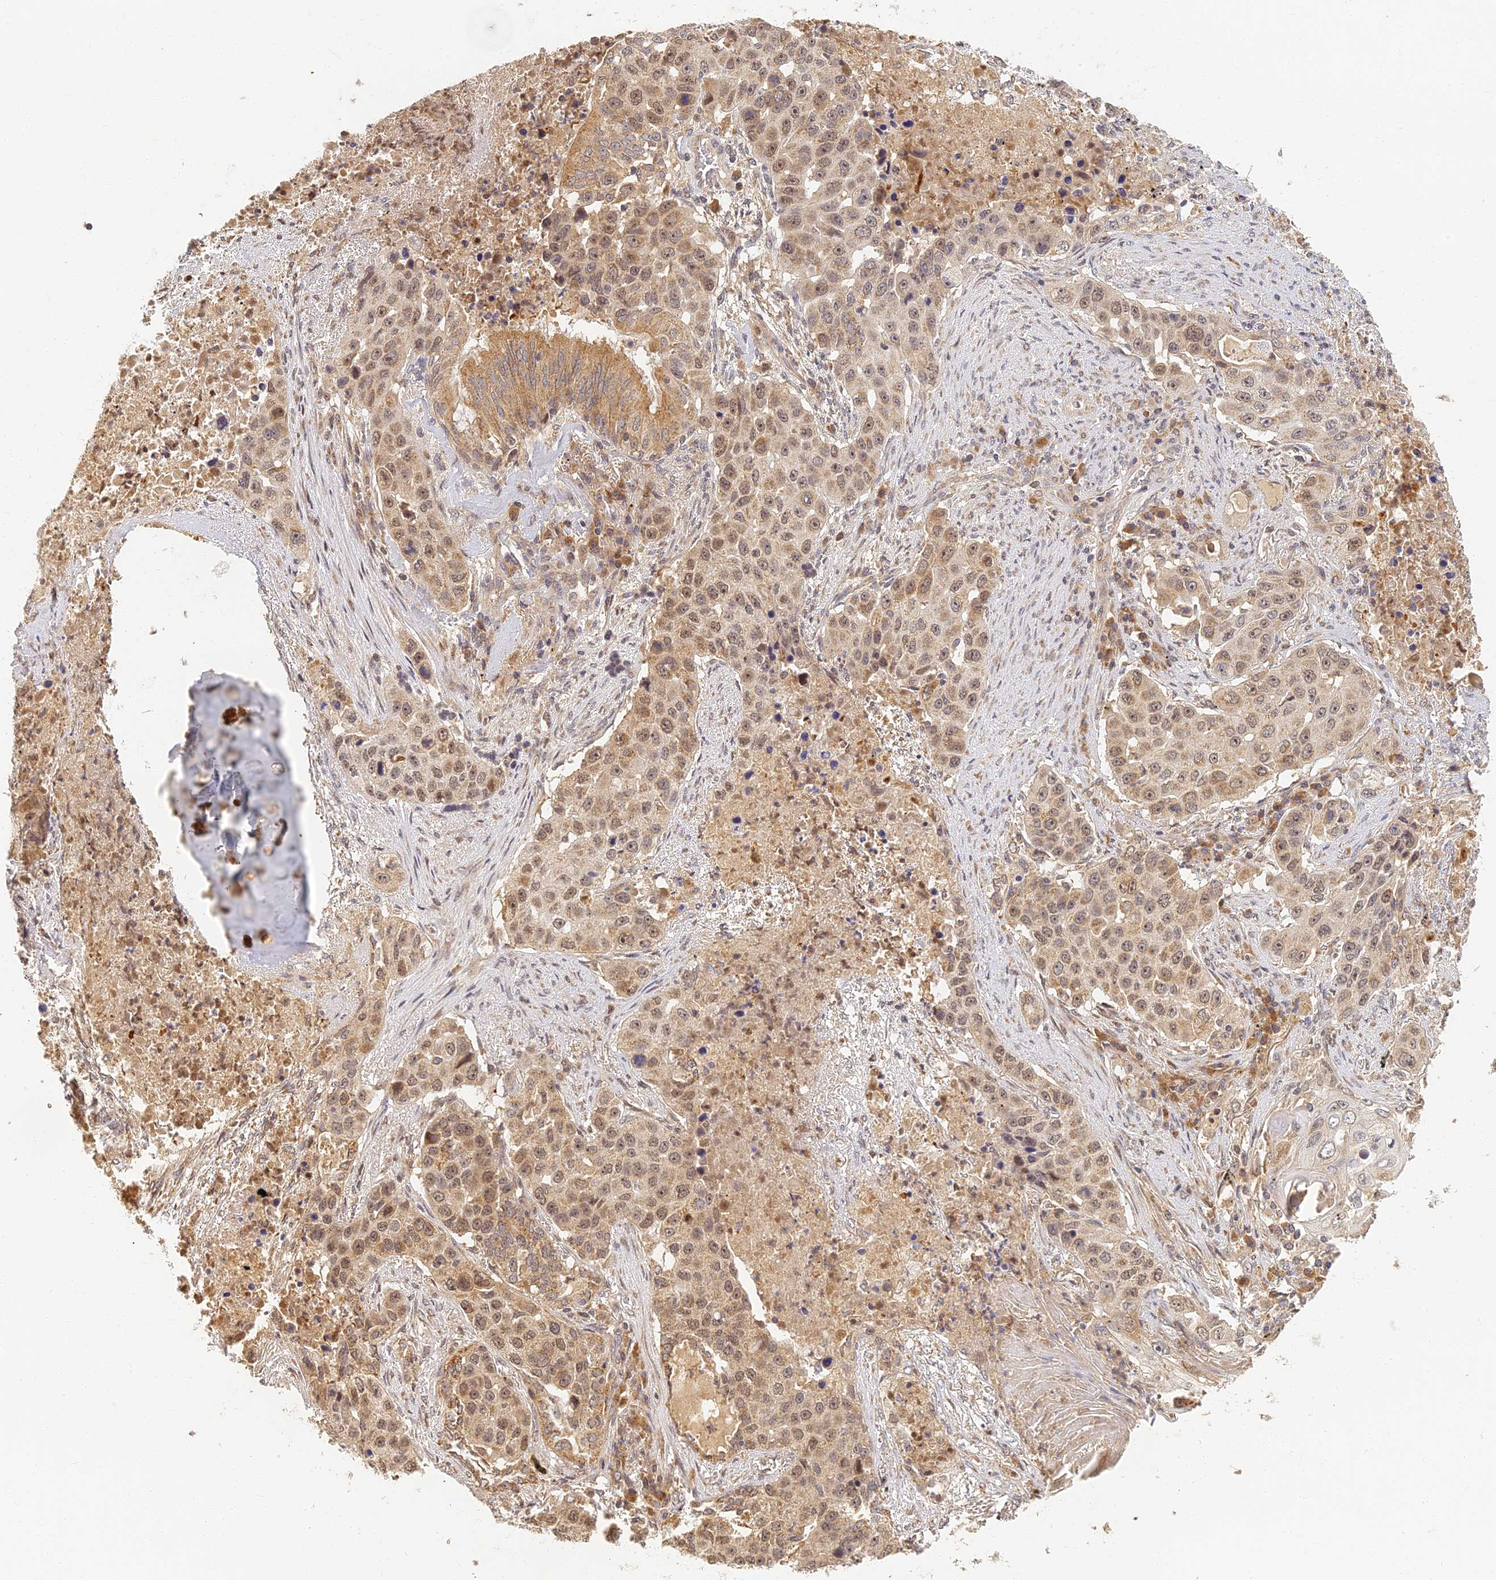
{"staining": {"intensity": "moderate", "quantity": ">75%", "location": "cytoplasmic/membranous"}, "tissue": "lung cancer", "cell_type": "Tumor cells", "image_type": "cancer", "snomed": [{"axis": "morphology", "description": "Squamous cell carcinoma, NOS"}, {"axis": "topography", "description": "Lung"}], "caption": "Immunohistochemistry of lung cancer reveals medium levels of moderate cytoplasmic/membranous positivity in approximately >75% of tumor cells. (Stains: DAB (3,3'-diaminobenzidine) in brown, nuclei in blue, Microscopy: brightfield microscopy at high magnification).", "gene": "RGL3", "patient": {"sex": "female", "age": 63}}